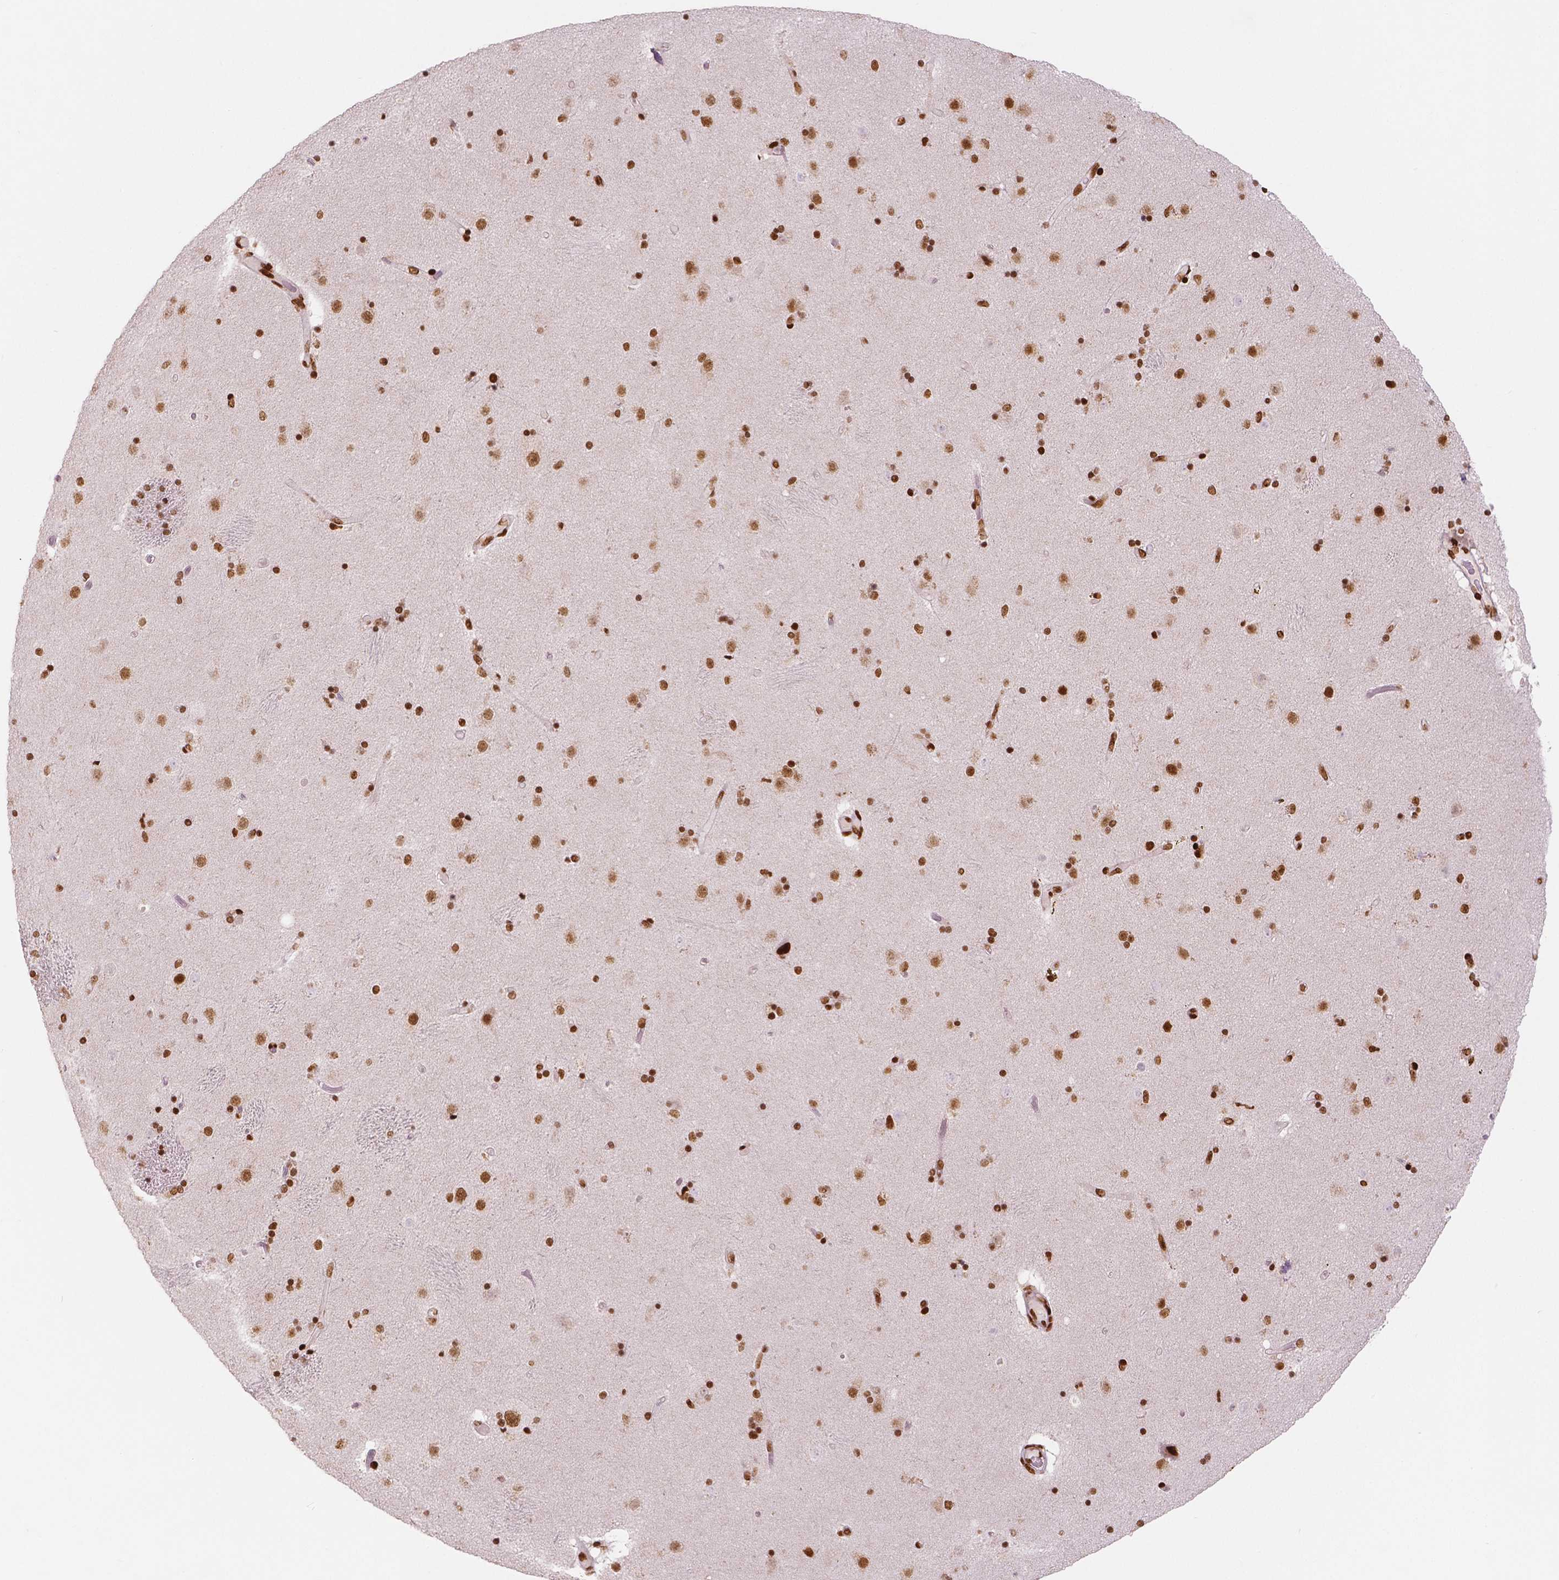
{"staining": {"intensity": "strong", "quantity": "25%-75%", "location": "nuclear"}, "tissue": "caudate", "cell_type": "Glial cells", "image_type": "normal", "snomed": [{"axis": "morphology", "description": "Normal tissue, NOS"}, {"axis": "topography", "description": "Lateral ventricle wall"}], "caption": "Brown immunohistochemical staining in benign caudate demonstrates strong nuclear positivity in about 25%-75% of glial cells.", "gene": "BRD4", "patient": {"sex": "female", "age": 71}}